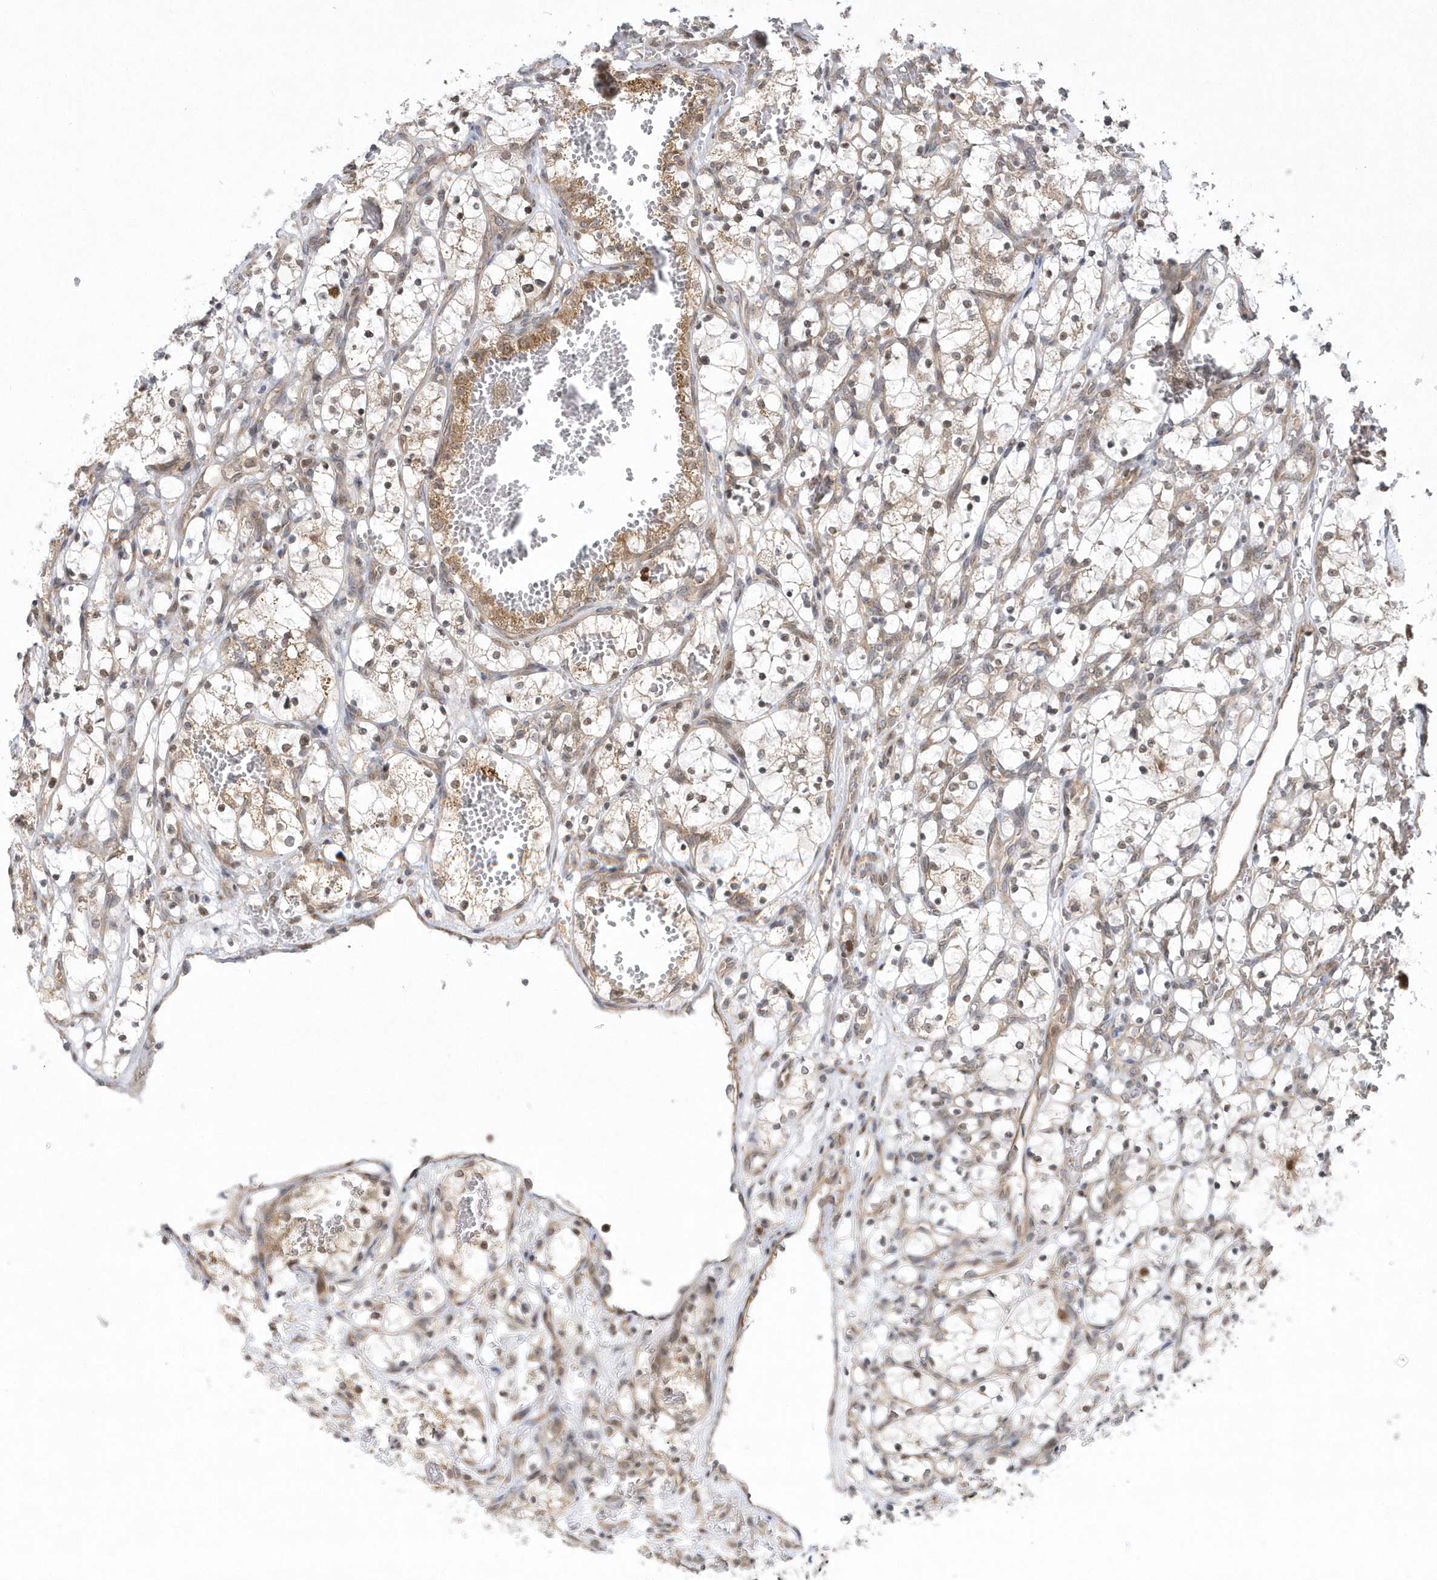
{"staining": {"intensity": "weak", "quantity": "<25%", "location": "cytoplasmic/membranous,nuclear"}, "tissue": "renal cancer", "cell_type": "Tumor cells", "image_type": "cancer", "snomed": [{"axis": "morphology", "description": "Adenocarcinoma, NOS"}, {"axis": "topography", "description": "Kidney"}], "caption": "Protein analysis of renal cancer (adenocarcinoma) displays no significant expression in tumor cells. (DAB immunohistochemistry (IHC), high magnification).", "gene": "MXI1", "patient": {"sex": "female", "age": 69}}